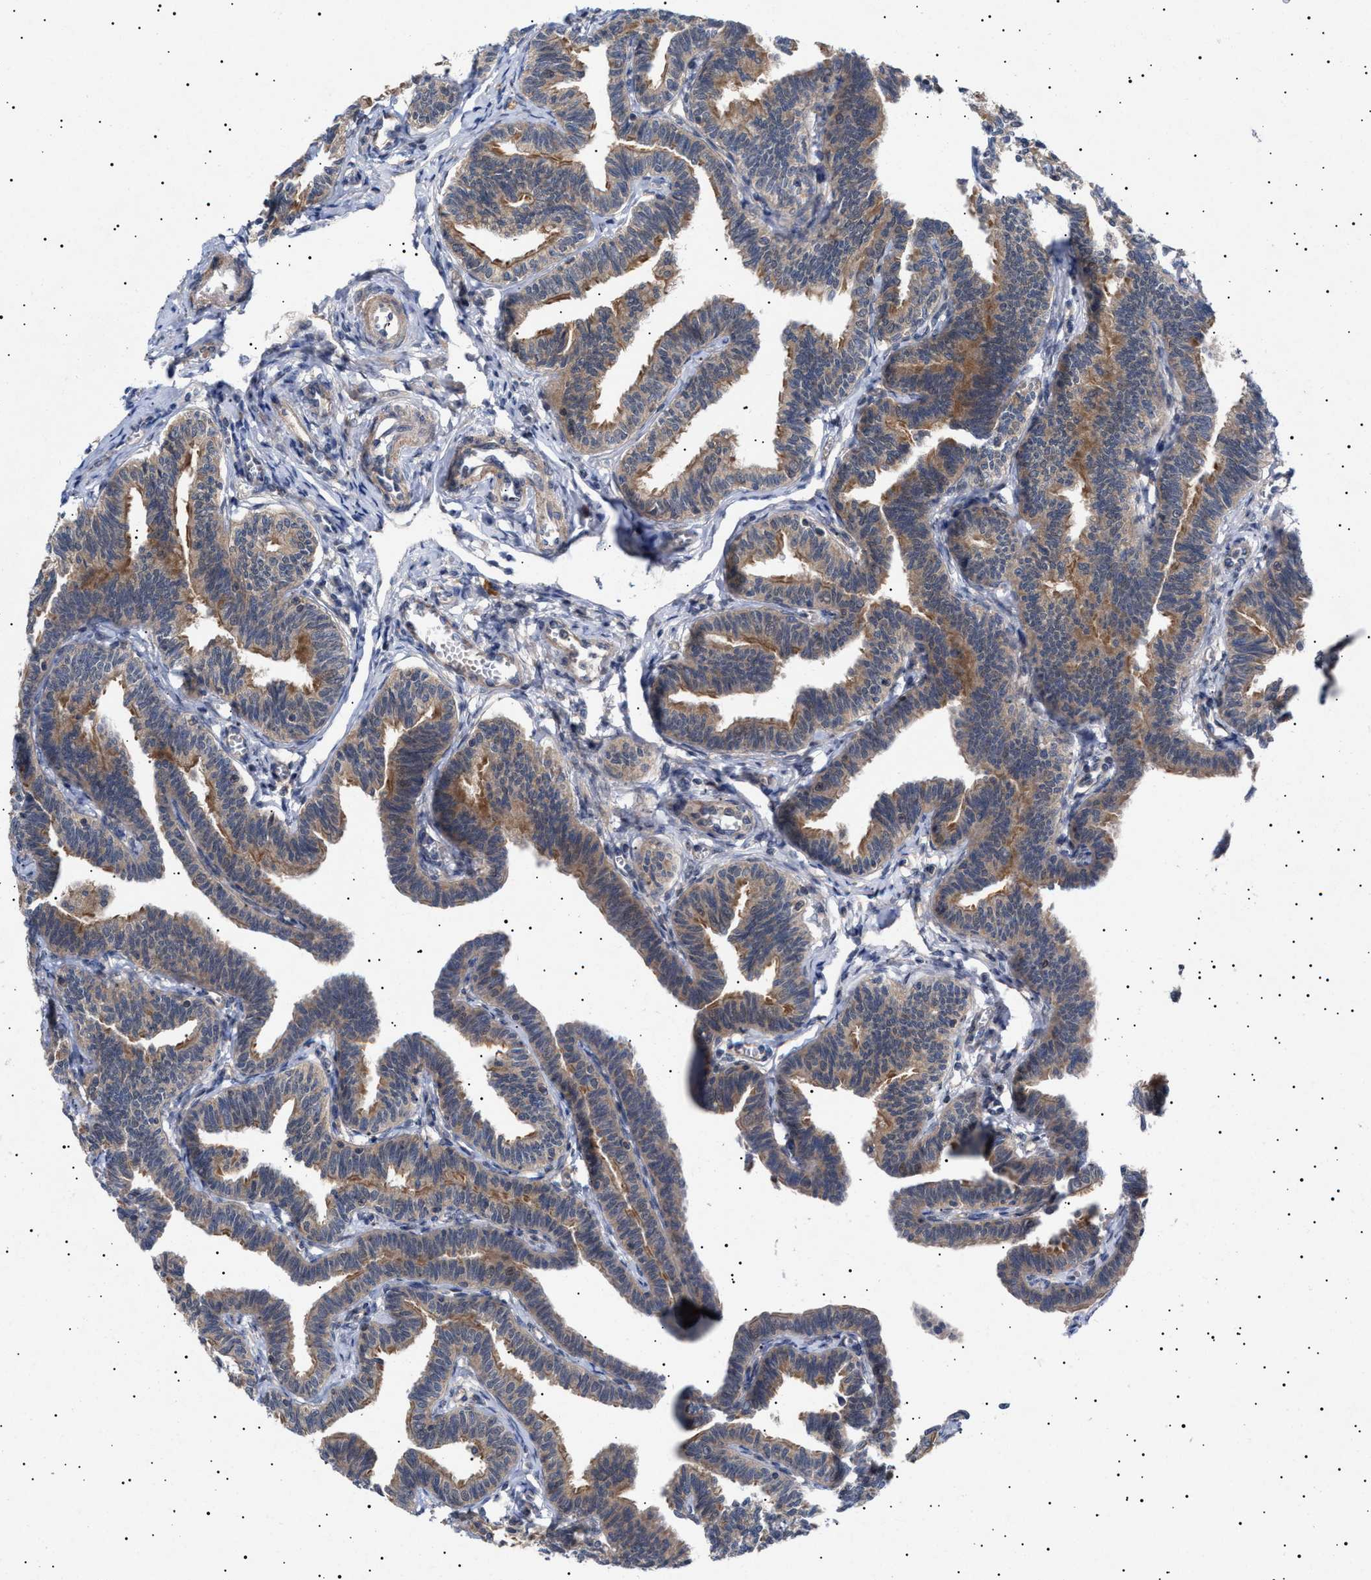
{"staining": {"intensity": "moderate", "quantity": ">75%", "location": "cytoplasmic/membranous"}, "tissue": "fallopian tube", "cell_type": "Glandular cells", "image_type": "normal", "snomed": [{"axis": "morphology", "description": "Normal tissue, NOS"}, {"axis": "topography", "description": "Fallopian tube"}, {"axis": "topography", "description": "Ovary"}], "caption": "Immunohistochemistry (IHC) micrograph of benign fallopian tube: human fallopian tube stained using immunohistochemistry reveals medium levels of moderate protein expression localized specifically in the cytoplasmic/membranous of glandular cells, appearing as a cytoplasmic/membranous brown color.", "gene": "NPLOC4", "patient": {"sex": "female", "age": 23}}